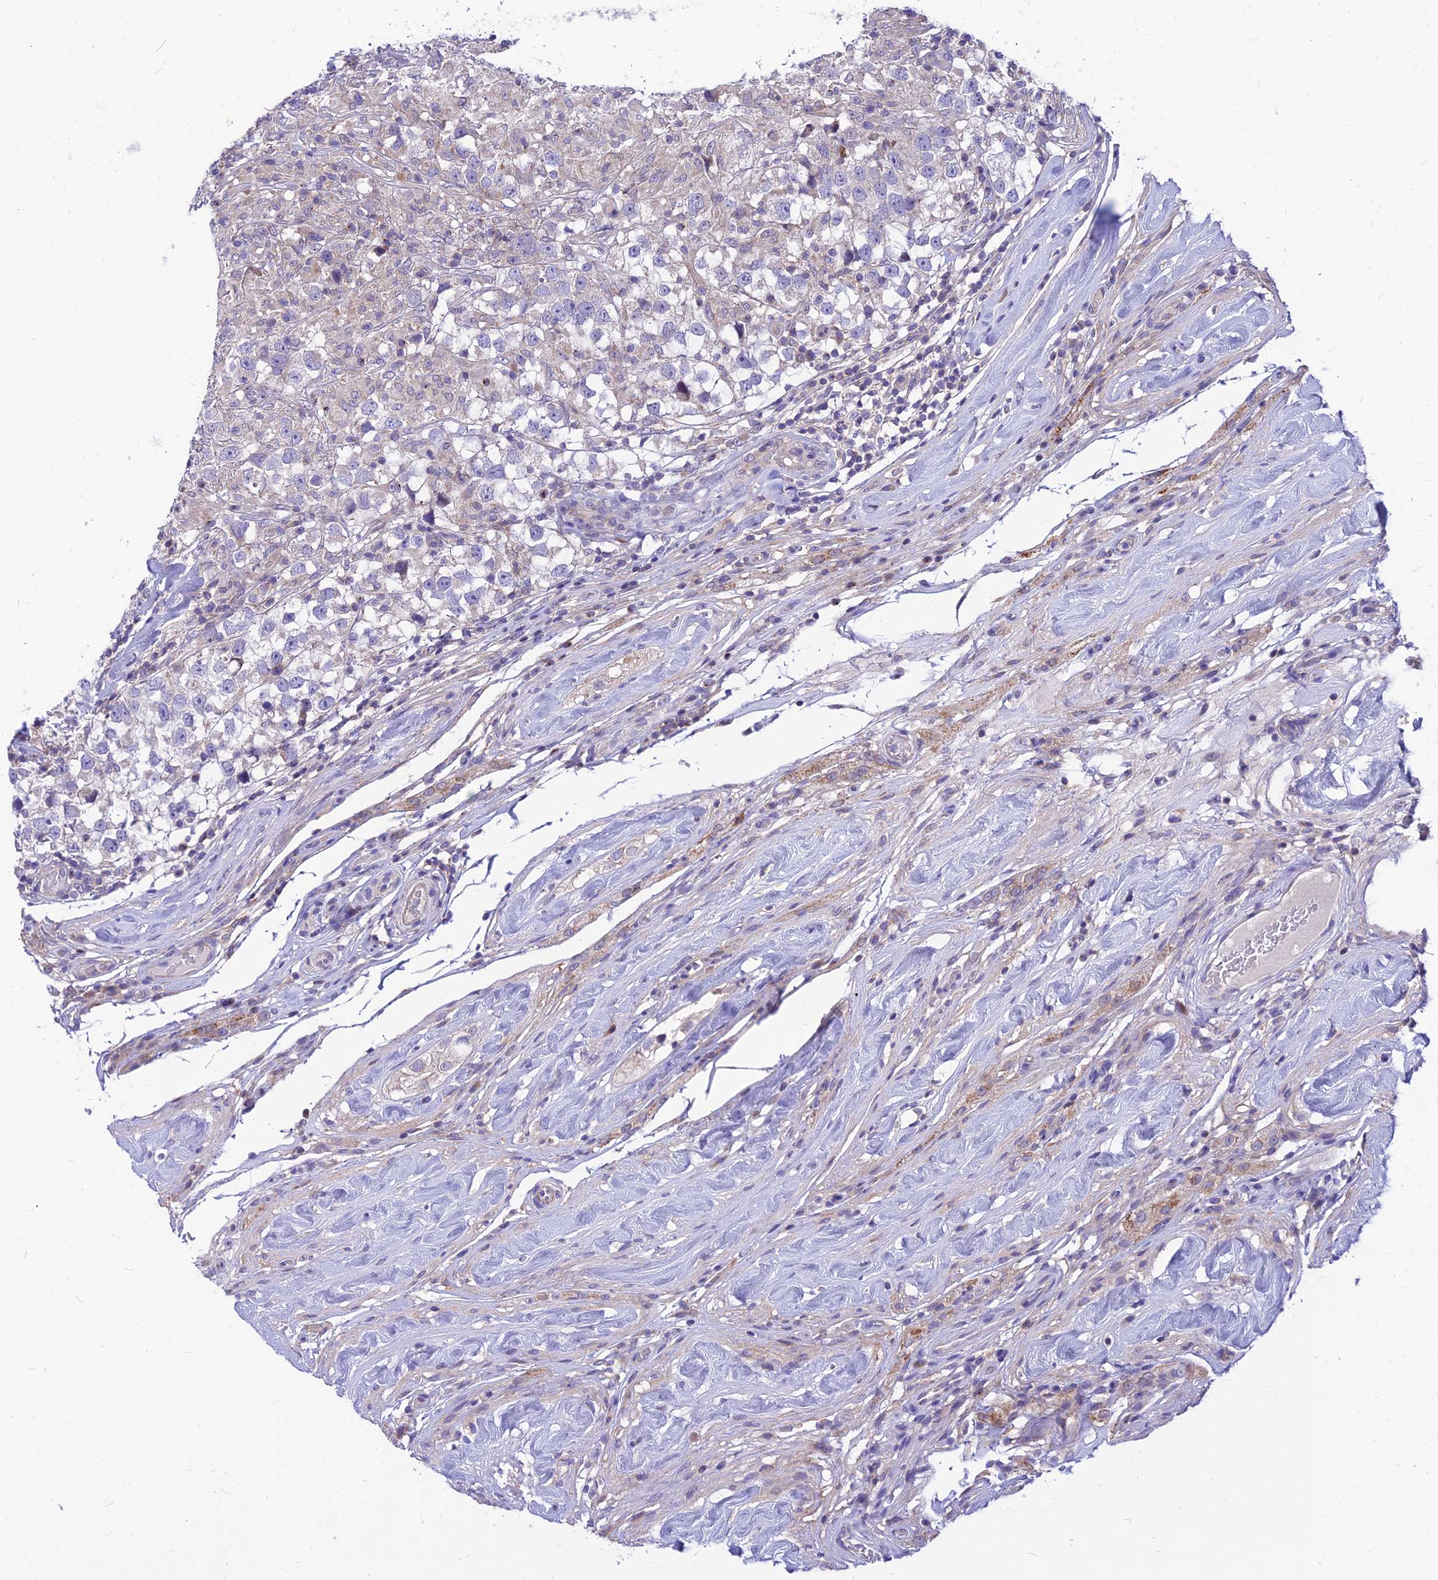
{"staining": {"intensity": "negative", "quantity": "none", "location": "none"}, "tissue": "testis cancer", "cell_type": "Tumor cells", "image_type": "cancer", "snomed": [{"axis": "morphology", "description": "Seminoma, NOS"}, {"axis": "topography", "description": "Testis"}], "caption": "This is an immunohistochemistry (IHC) histopathology image of human testis seminoma. There is no positivity in tumor cells.", "gene": "C6orf132", "patient": {"sex": "male", "age": 46}}